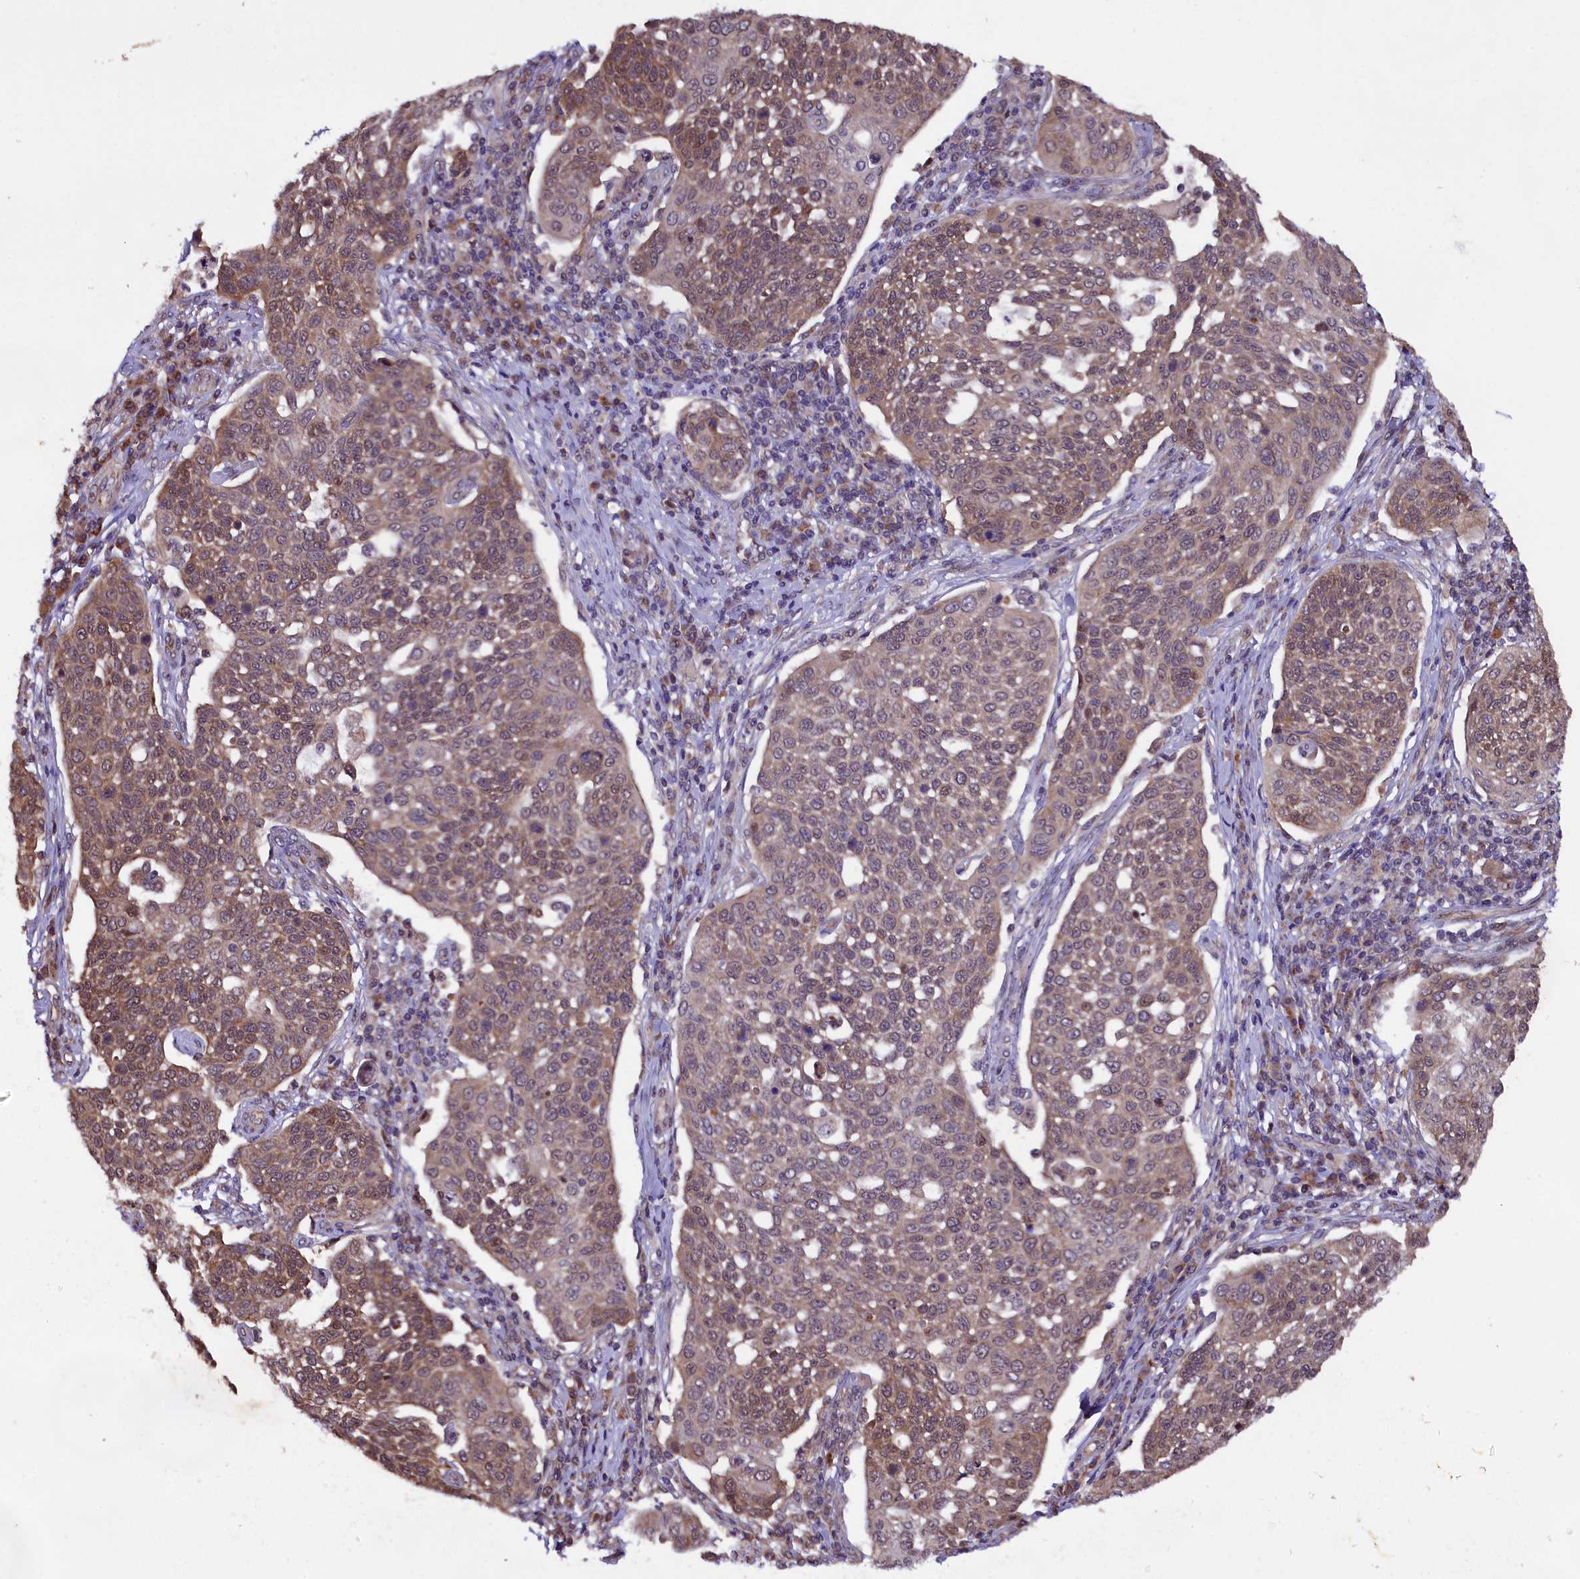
{"staining": {"intensity": "weak", "quantity": "25%-75%", "location": "cytoplasmic/membranous"}, "tissue": "cervical cancer", "cell_type": "Tumor cells", "image_type": "cancer", "snomed": [{"axis": "morphology", "description": "Squamous cell carcinoma, NOS"}, {"axis": "topography", "description": "Cervix"}], "caption": "IHC micrograph of neoplastic tissue: squamous cell carcinoma (cervical) stained using immunohistochemistry (IHC) reveals low levels of weak protein expression localized specifically in the cytoplasmic/membranous of tumor cells, appearing as a cytoplasmic/membranous brown color.", "gene": "DOHH", "patient": {"sex": "female", "age": 34}}